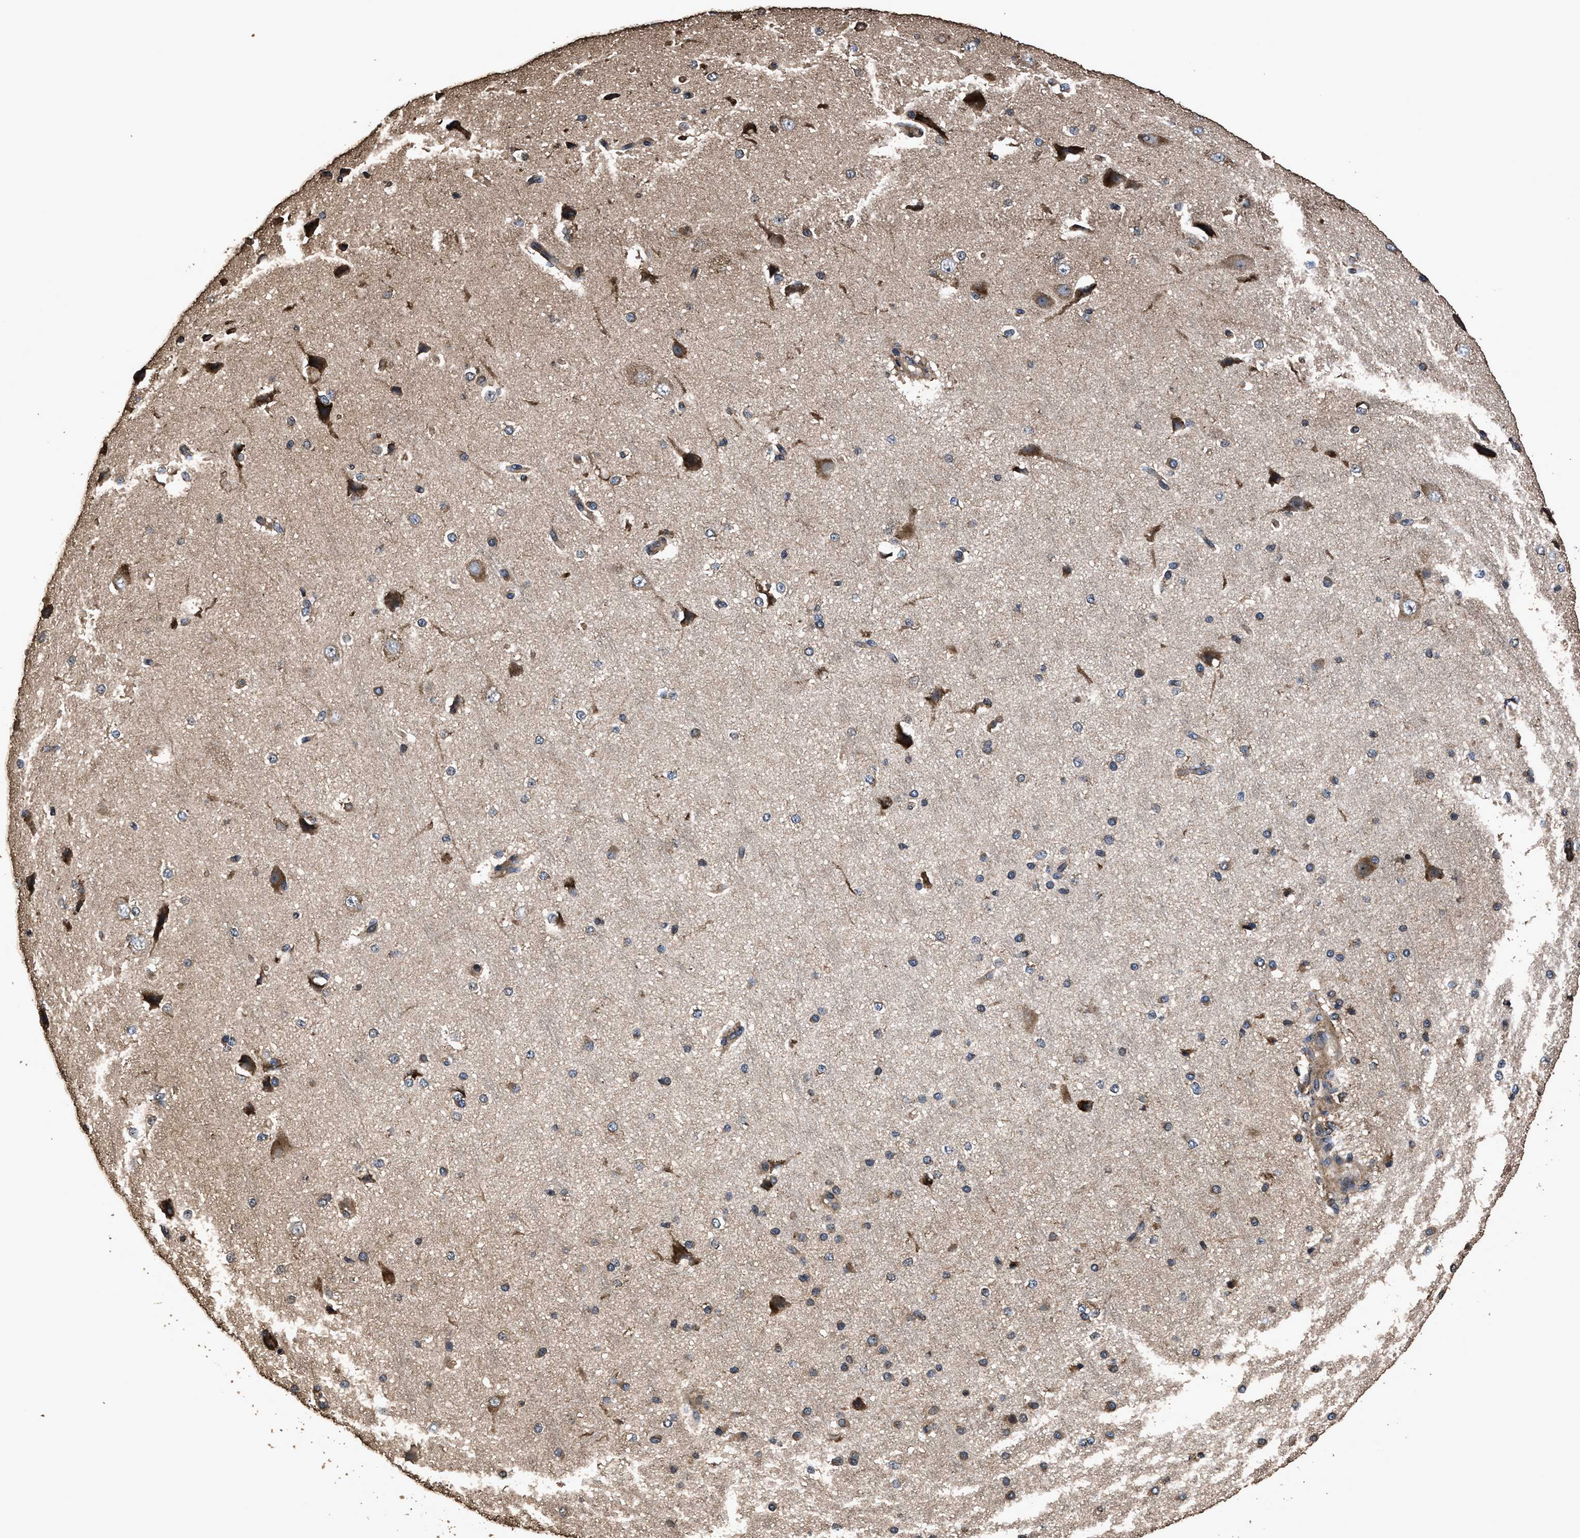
{"staining": {"intensity": "moderate", "quantity": ">75%", "location": "cytoplasmic/membranous"}, "tissue": "cerebral cortex", "cell_type": "Endothelial cells", "image_type": "normal", "snomed": [{"axis": "morphology", "description": "Normal tissue, NOS"}, {"axis": "morphology", "description": "Developmental malformation"}, {"axis": "topography", "description": "Cerebral cortex"}], "caption": "Immunohistochemistry image of normal cerebral cortex: human cerebral cortex stained using IHC shows medium levels of moderate protein expression localized specifically in the cytoplasmic/membranous of endothelial cells, appearing as a cytoplasmic/membranous brown color.", "gene": "ZMYND19", "patient": {"sex": "female", "age": 30}}